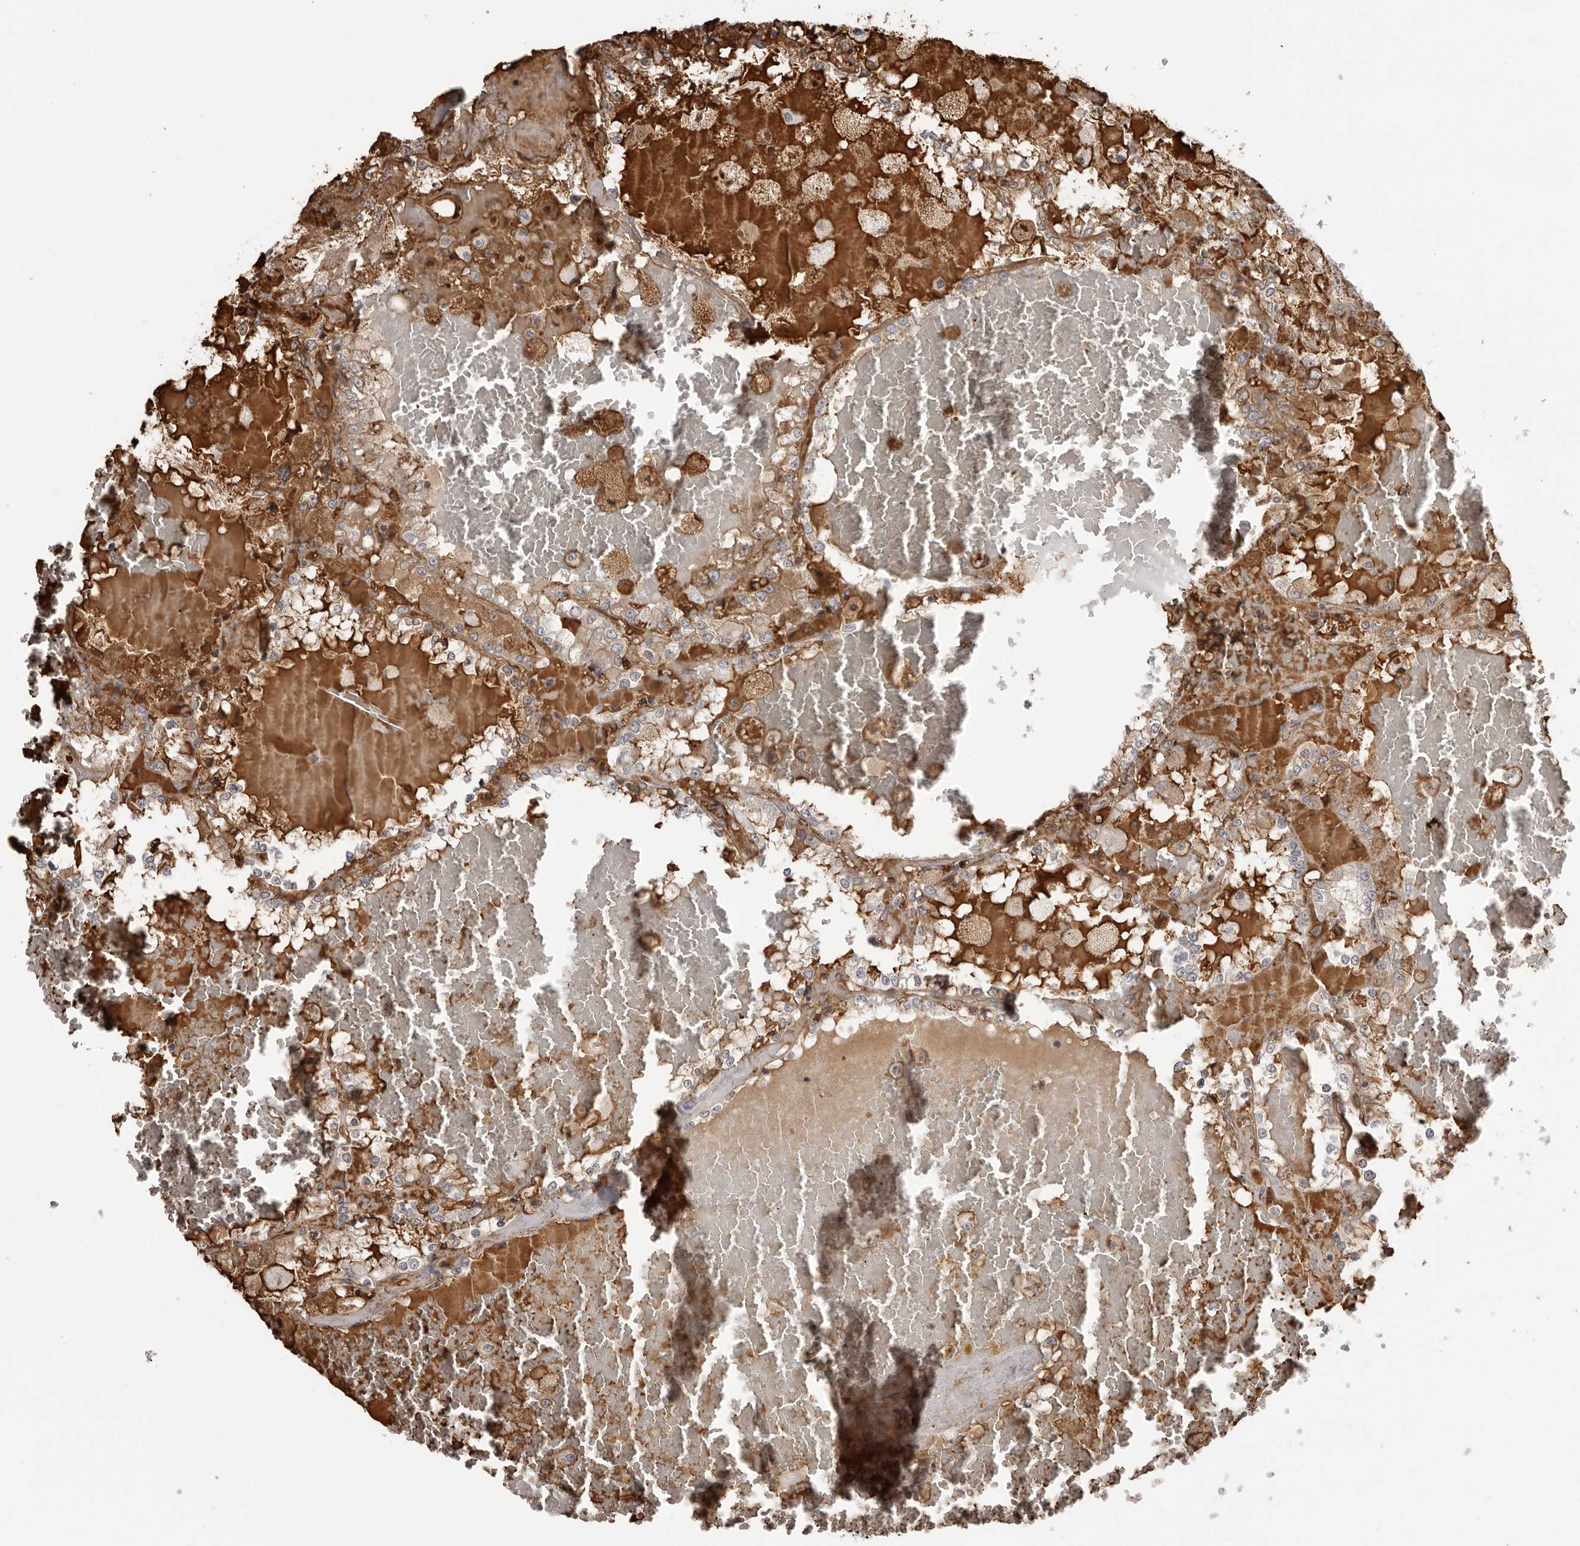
{"staining": {"intensity": "moderate", "quantity": "25%-75%", "location": "cytoplasmic/membranous"}, "tissue": "renal cancer", "cell_type": "Tumor cells", "image_type": "cancer", "snomed": [{"axis": "morphology", "description": "Adenocarcinoma, NOS"}, {"axis": "topography", "description": "Kidney"}], "caption": "Protein expression by immunohistochemistry (IHC) shows moderate cytoplasmic/membranous staining in about 25%-75% of tumor cells in renal adenocarcinoma.", "gene": "PLEKHF2", "patient": {"sex": "female", "age": 56}}